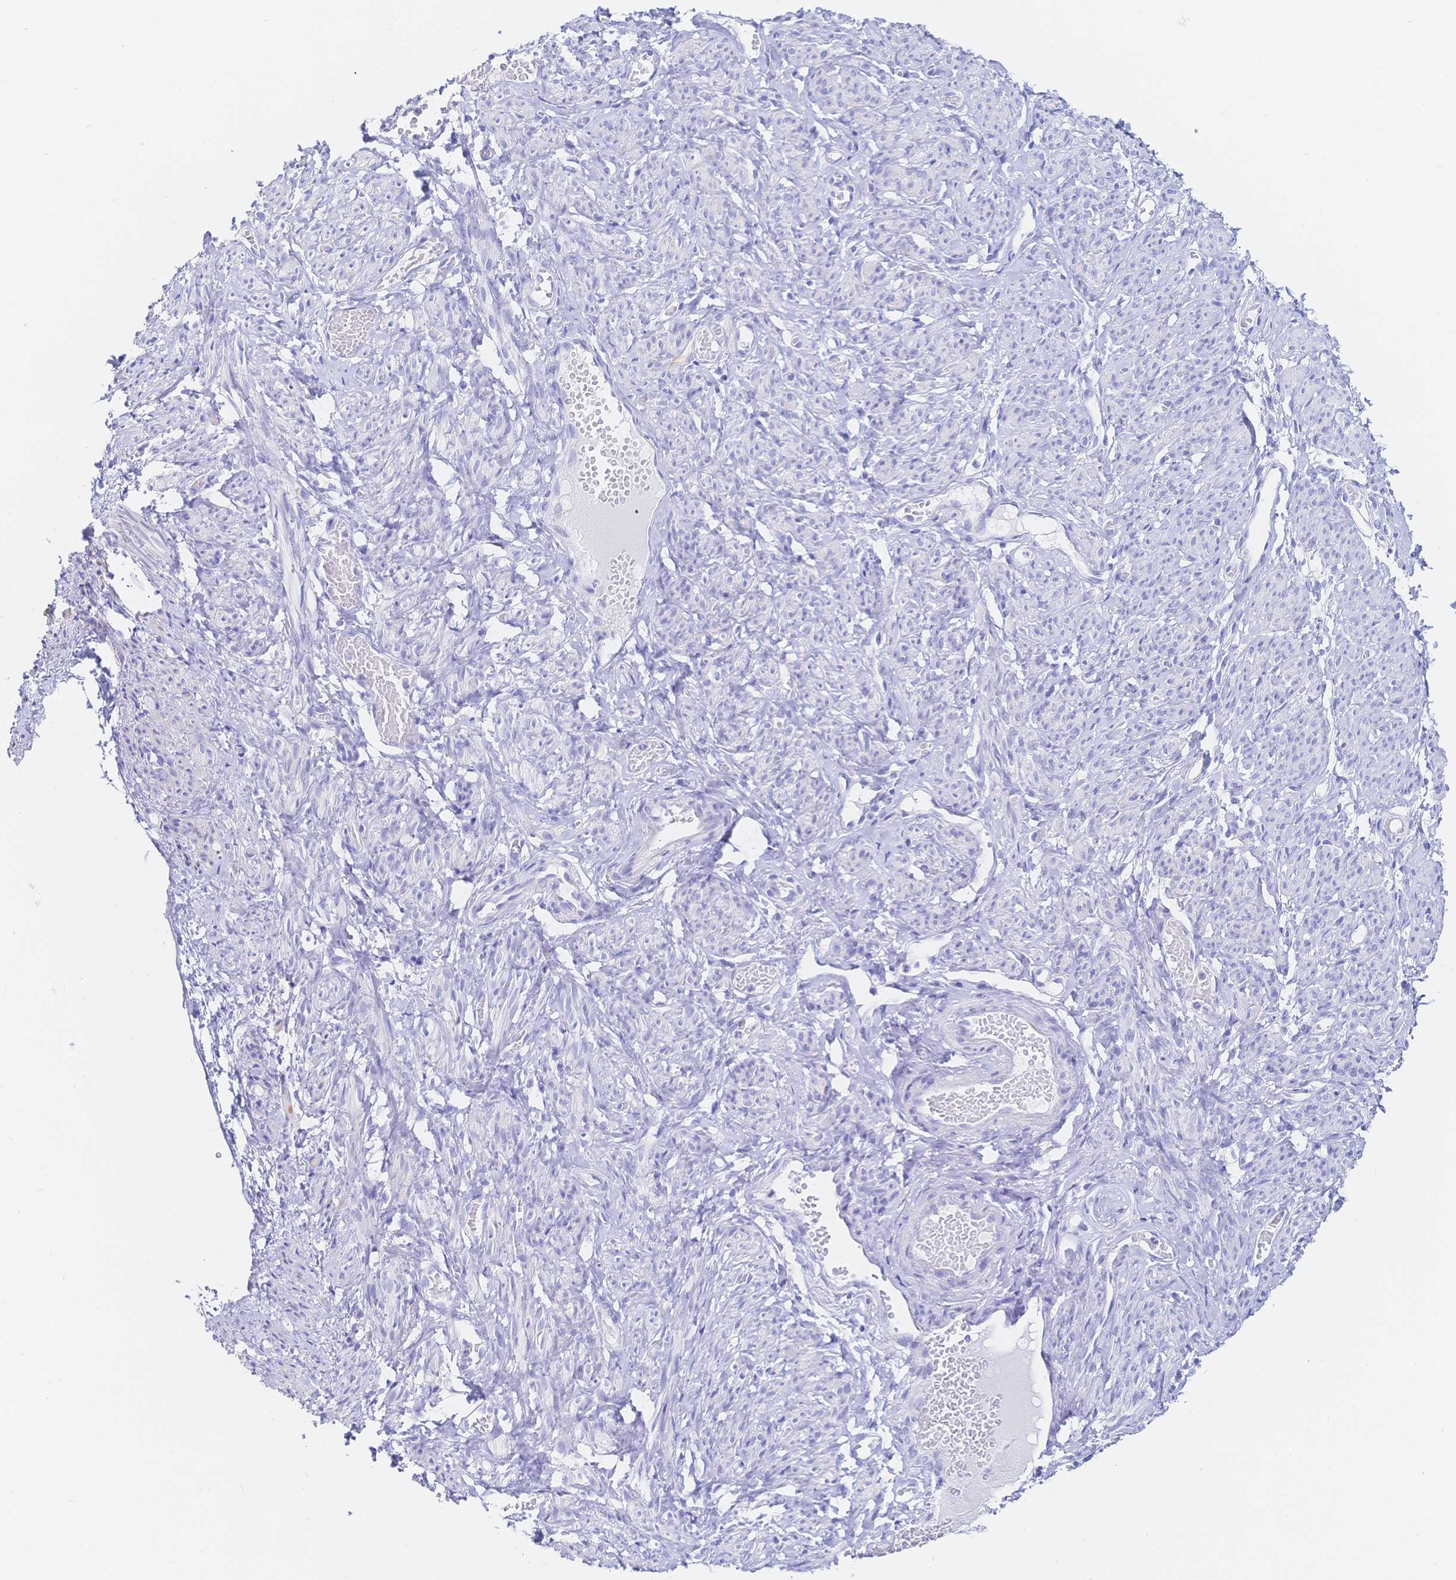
{"staining": {"intensity": "negative", "quantity": "none", "location": "none"}, "tissue": "smooth muscle", "cell_type": "Smooth muscle cells", "image_type": "normal", "snomed": [{"axis": "morphology", "description": "Normal tissue, NOS"}, {"axis": "topography", "description": "Smooth muscle"}], "caption": "IHC image of unremarkable smooth muscle: human smooth muscle stained with DAB exhibits no significant protein staining in smooth muscle cells.", "gene": "RRM1", "patient": {"sex": "female", "age": 65}}